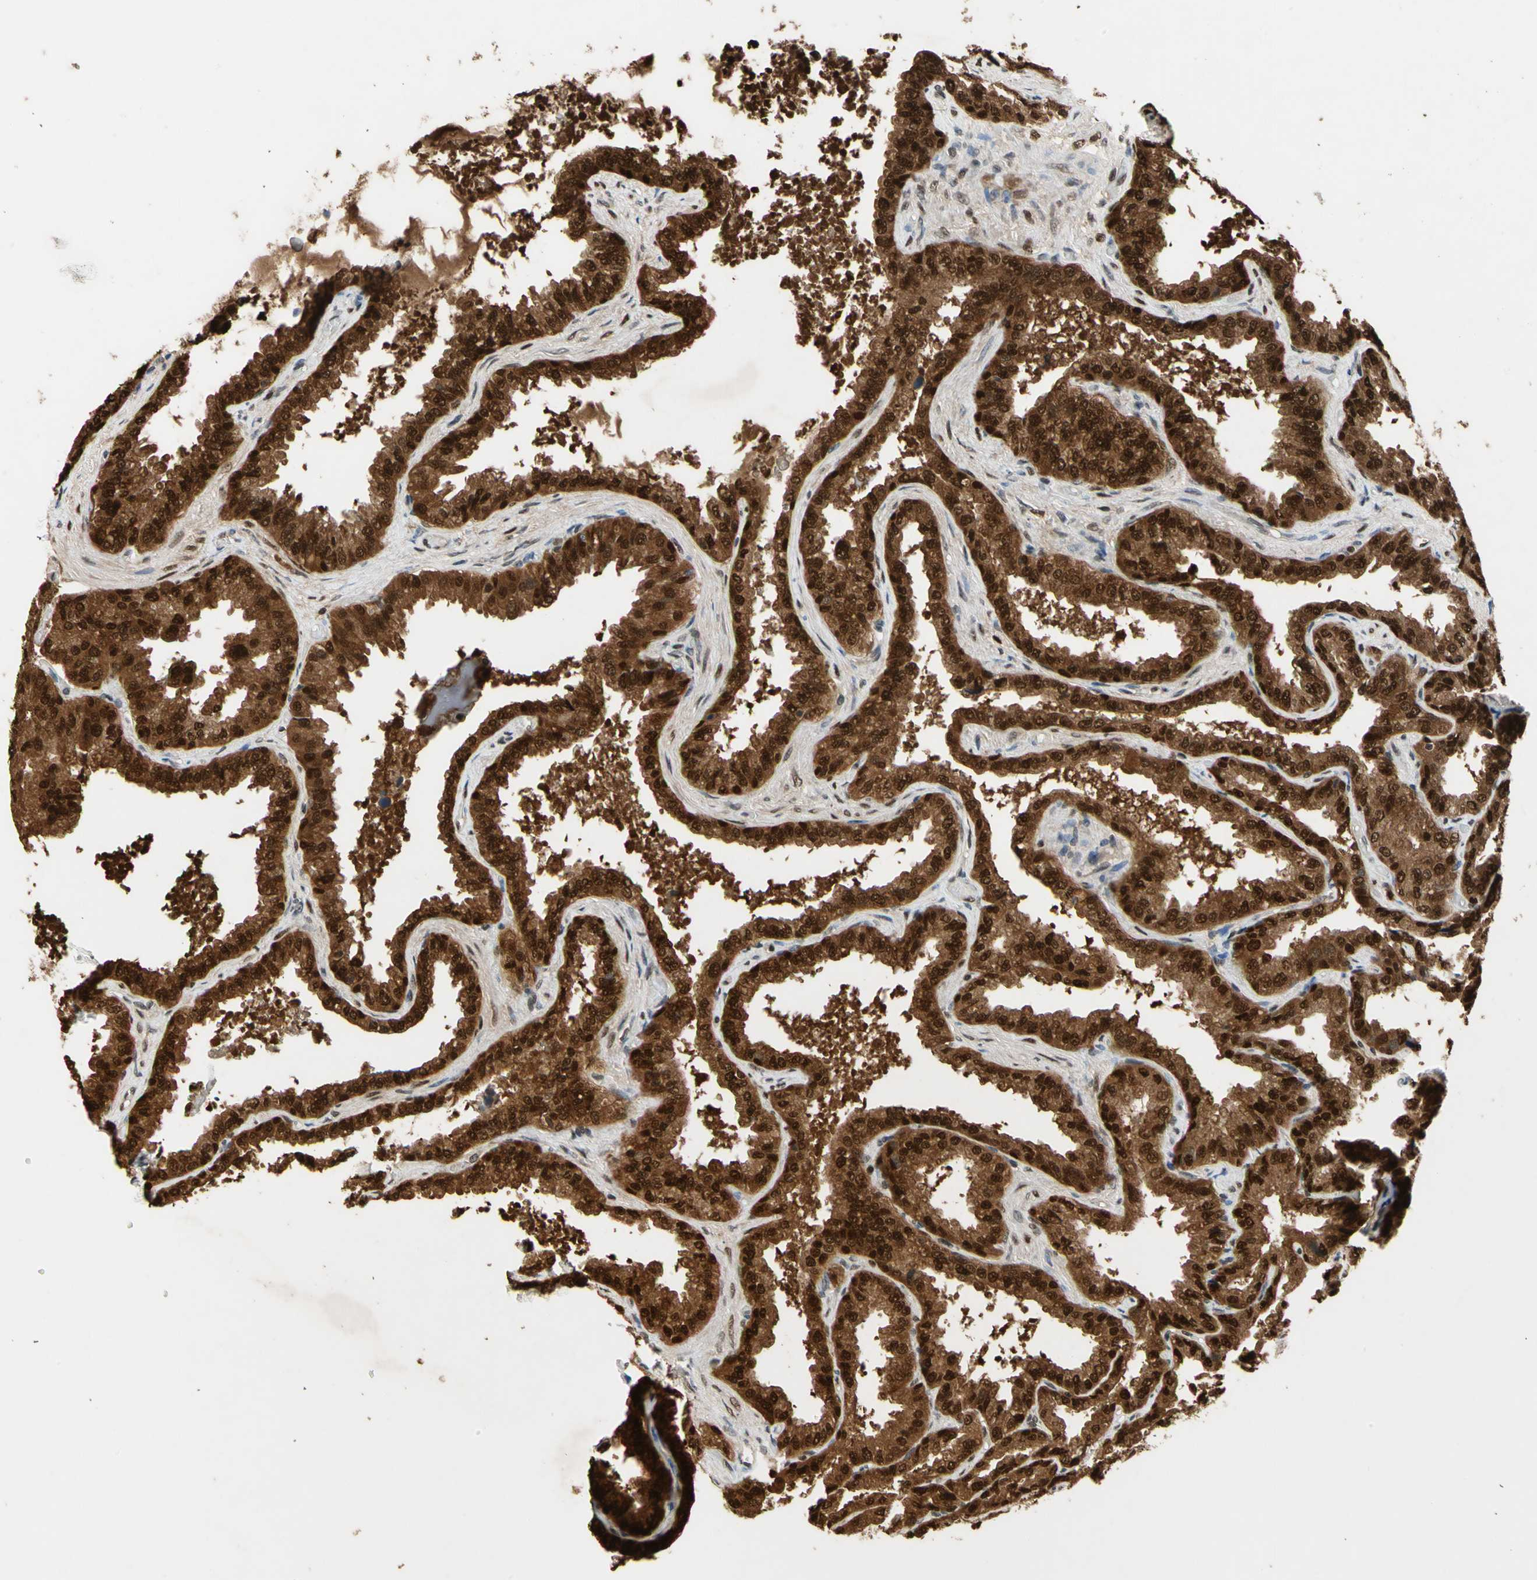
{"staining": {"intensity": "strong", "quantity": ">75%", "location": "cytoplasmic/membranous,nuclear"}, "tissue": "seminal vesicle", "cell_type": "Glandular cells", "image_type": "normal", "snomed": [{"axis": "morphology", "description": "Normal tissue, NOS"}, {"axis": "topography", "description": "Seminal veicle"}], "caption": "The histopathology image reveals staining of normal seminal vesicle, revealing strong cytoplasmic/membranous,nuclear protein staining (brown color) within glandular cells.", "gene": "GSR", "patient": {"sex": "male", "age": 46}}